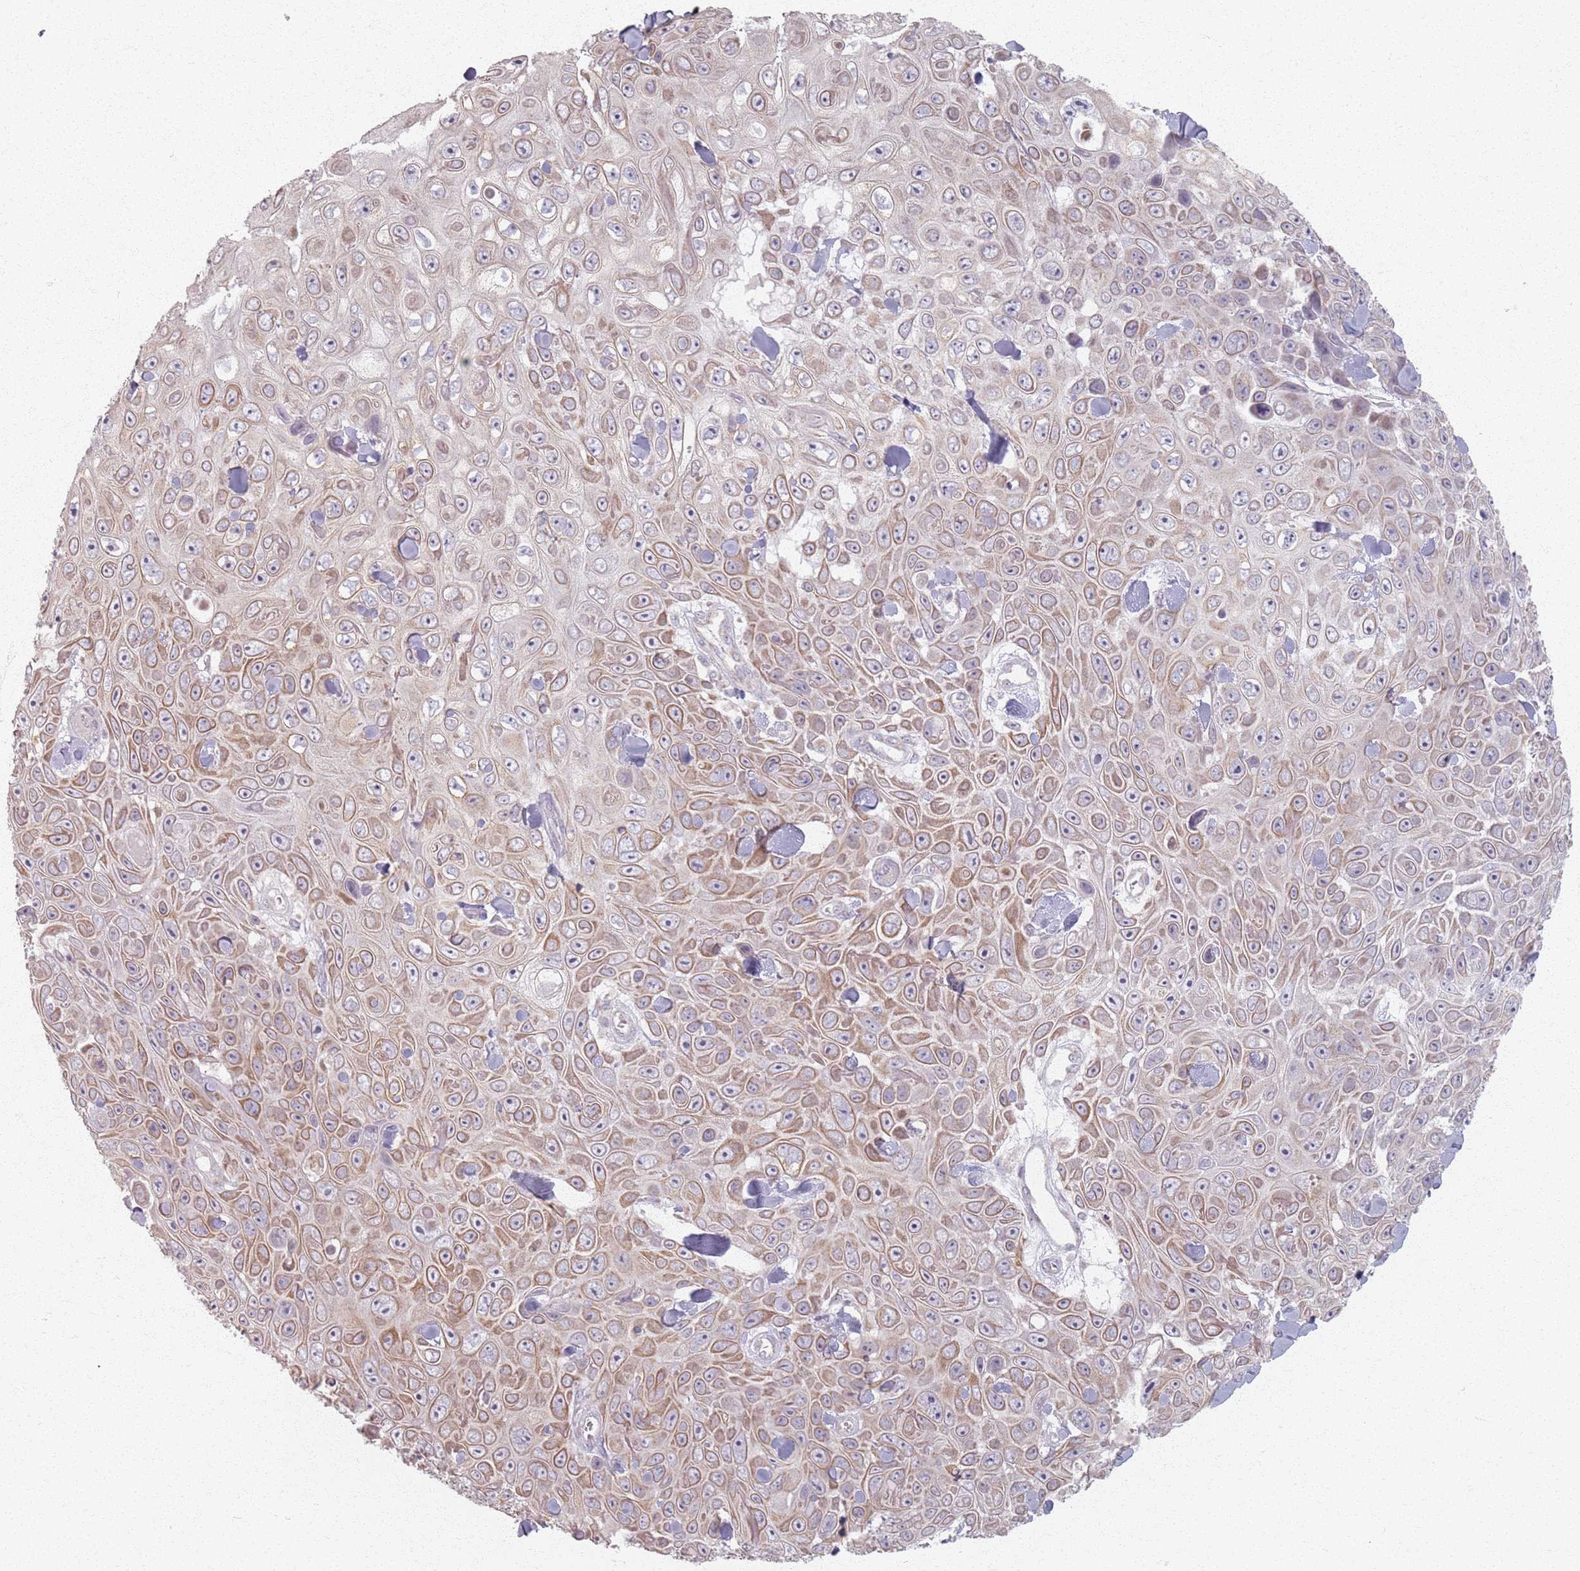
{"staining": {"intensity": "moderate", "quantity": "25%-75%", "location": "cytoplasmic/membranous"}, "tissue": "skin cancer", "cell_type": "Tumor cells", "image_type": "cancer", "snomed": [{"axis": "morphology", "description": "Squamous cell carcinoma, NOS"}, {"axis": "topography", "description": "Skin"}], "caption": "Tumor cells display medium levels of moderate cytoplasmic/membranous expression in approximately 25%-75% of cells in skin squamous cell carcinoma.", "gene": "PKD2L2", "patient": {"sex": "male", "age": 82}}